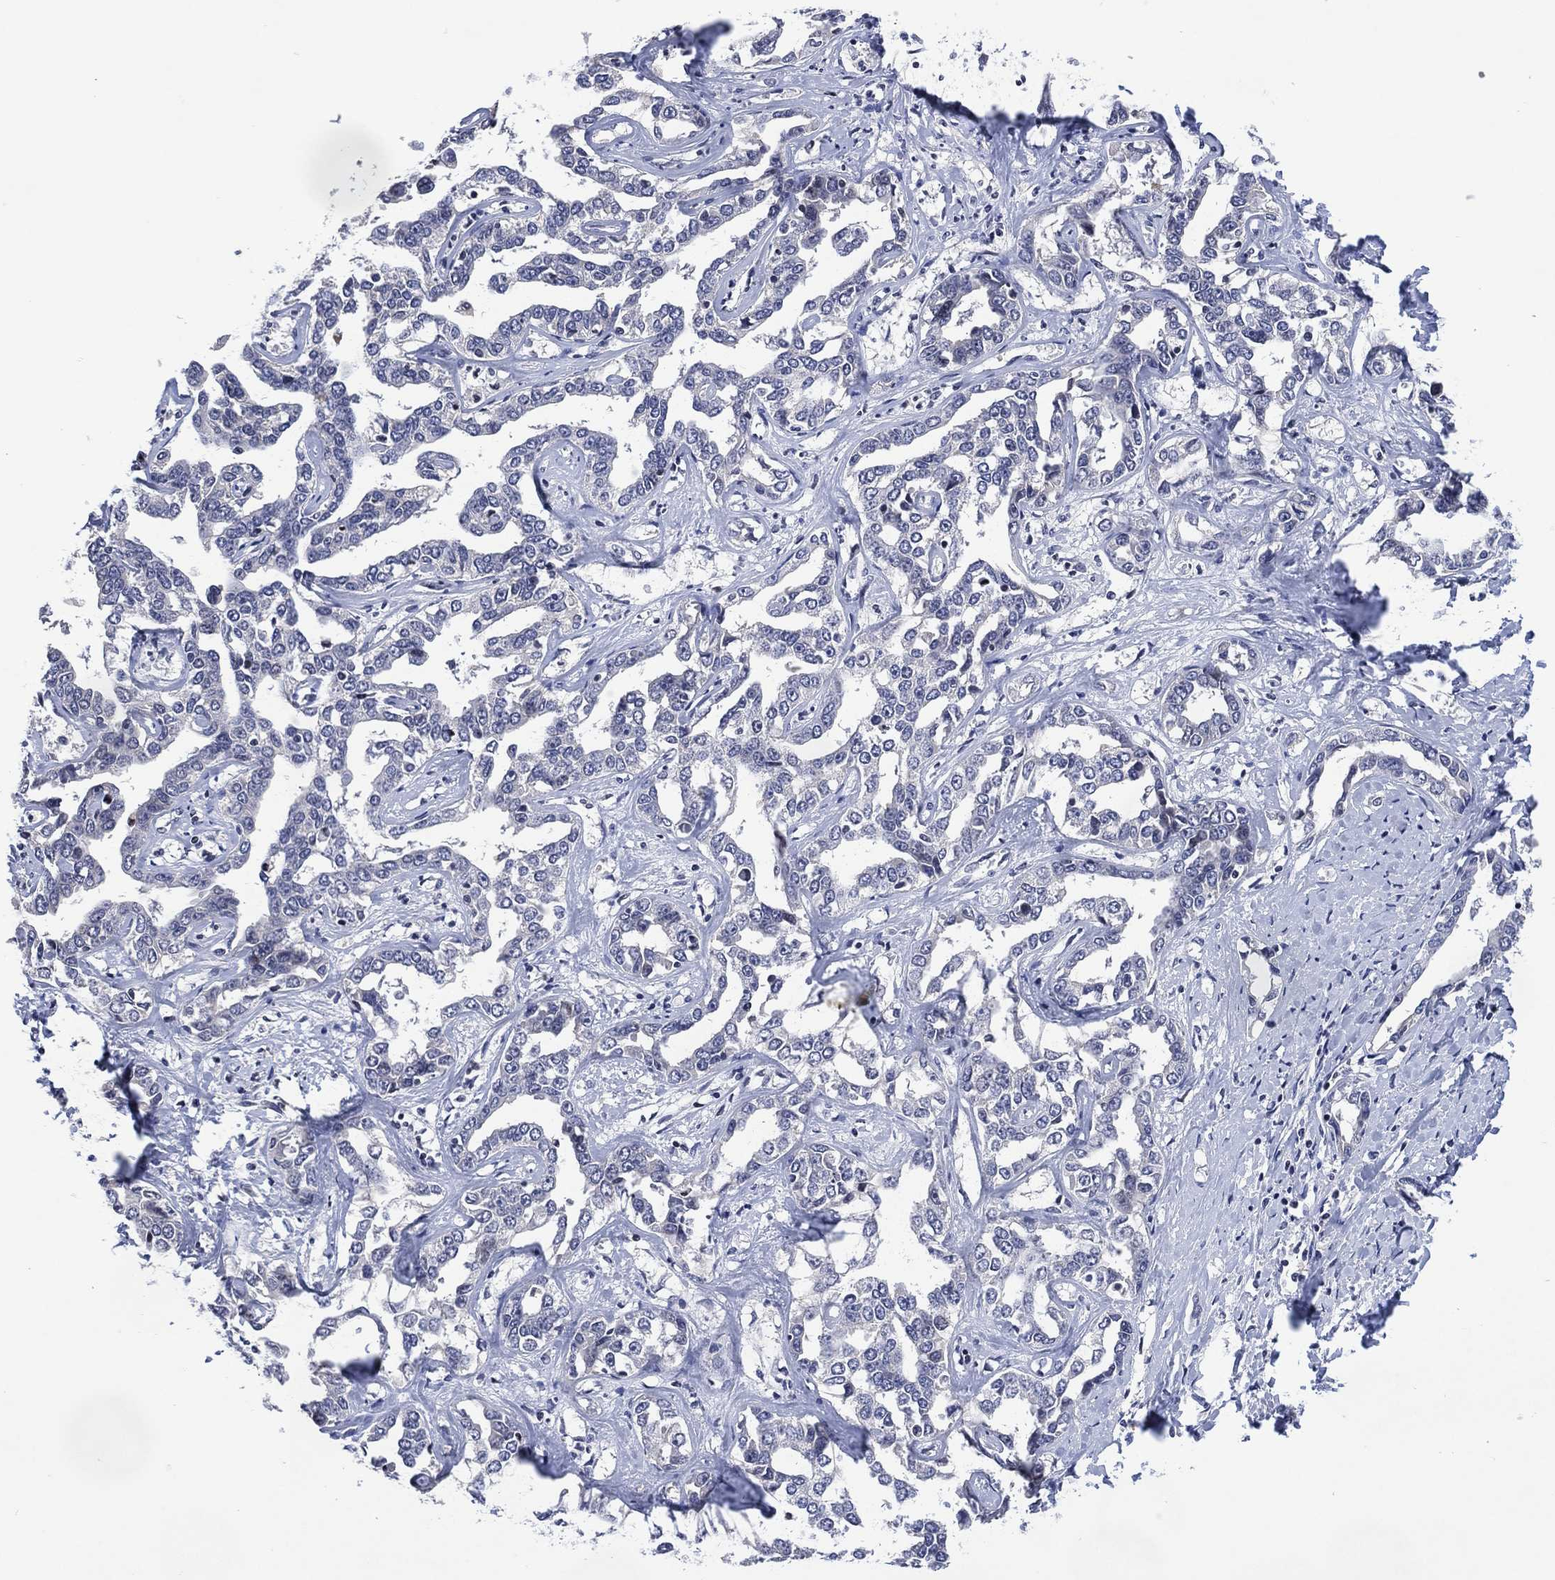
{"staining": {"intensity": "negative", "quantity": "none", "location": "none"}, "tissue": "liver cancer", "cell_type": "Tumor cells", "image_type": "cancer", "snomed": [{"axis": "morphology", "description": "Cholangiocarcinoma"}, {"axis": "topography", "description": "Liver"}], "caption": "This is an IHC photomicrograph of liver cancer. There is no positivity in tumor cells.", "gene": "USP26", "patient": {"sex": "male", "age": 59}}